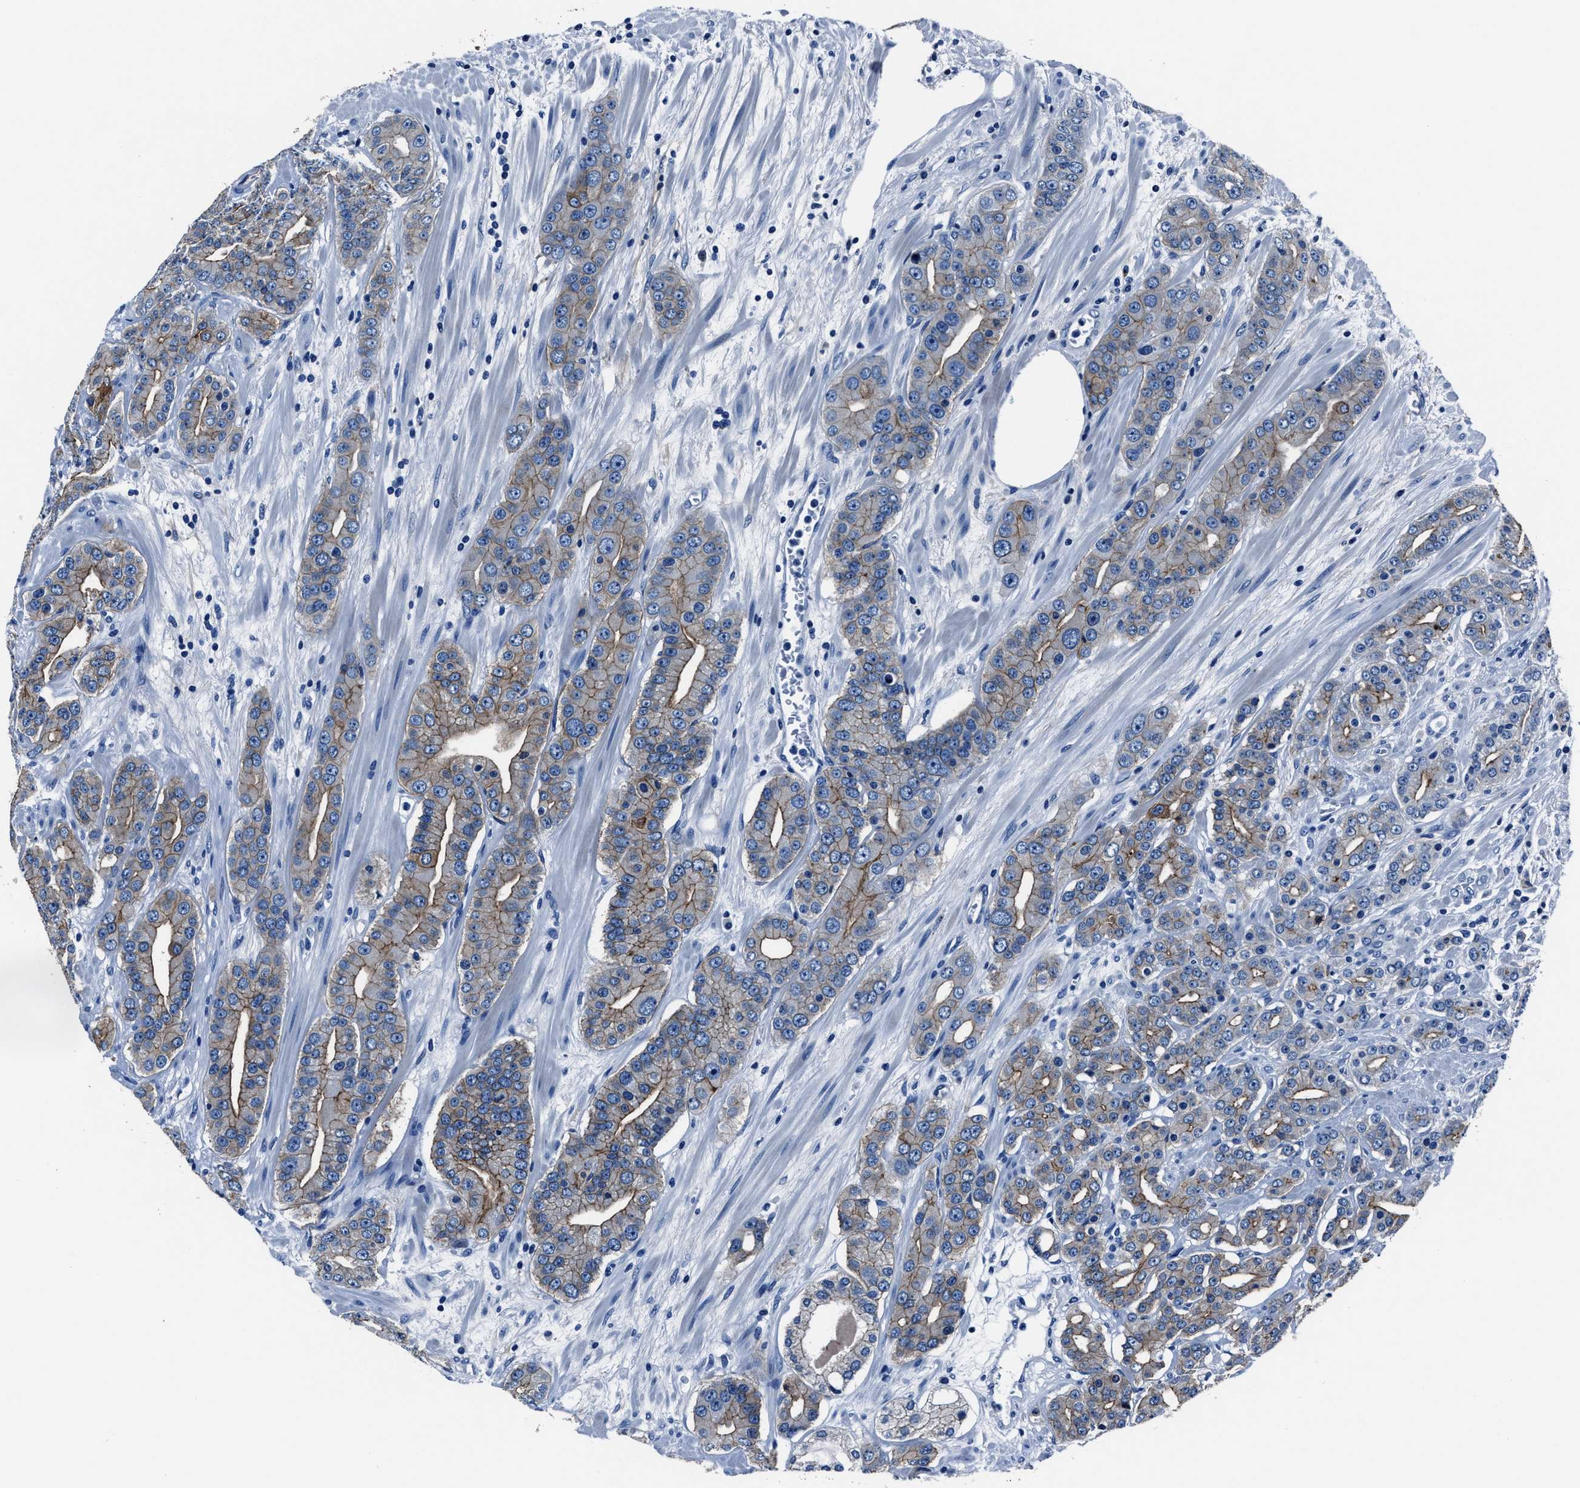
{"staining": {"intensity": "moderate", "quantity": "25%-75%", "location": "cytoplasmic/membranous"}, "tissue": "prostate cancer", "cell_type": "Tumor cells", "image_type": "cancer", "snomed": [{"axis": "morphology", "description": "Adenocarcinoma, High grade"}, {"axis": "topography", "description": "Prostate"}], "caption": "Human high-grade adenocarcinoma (prostate) stained with a protein marker exhibits moderate staining in tumor cells.", "gene": "LMO7", "patient": {"sex": "male", "age": 71}}